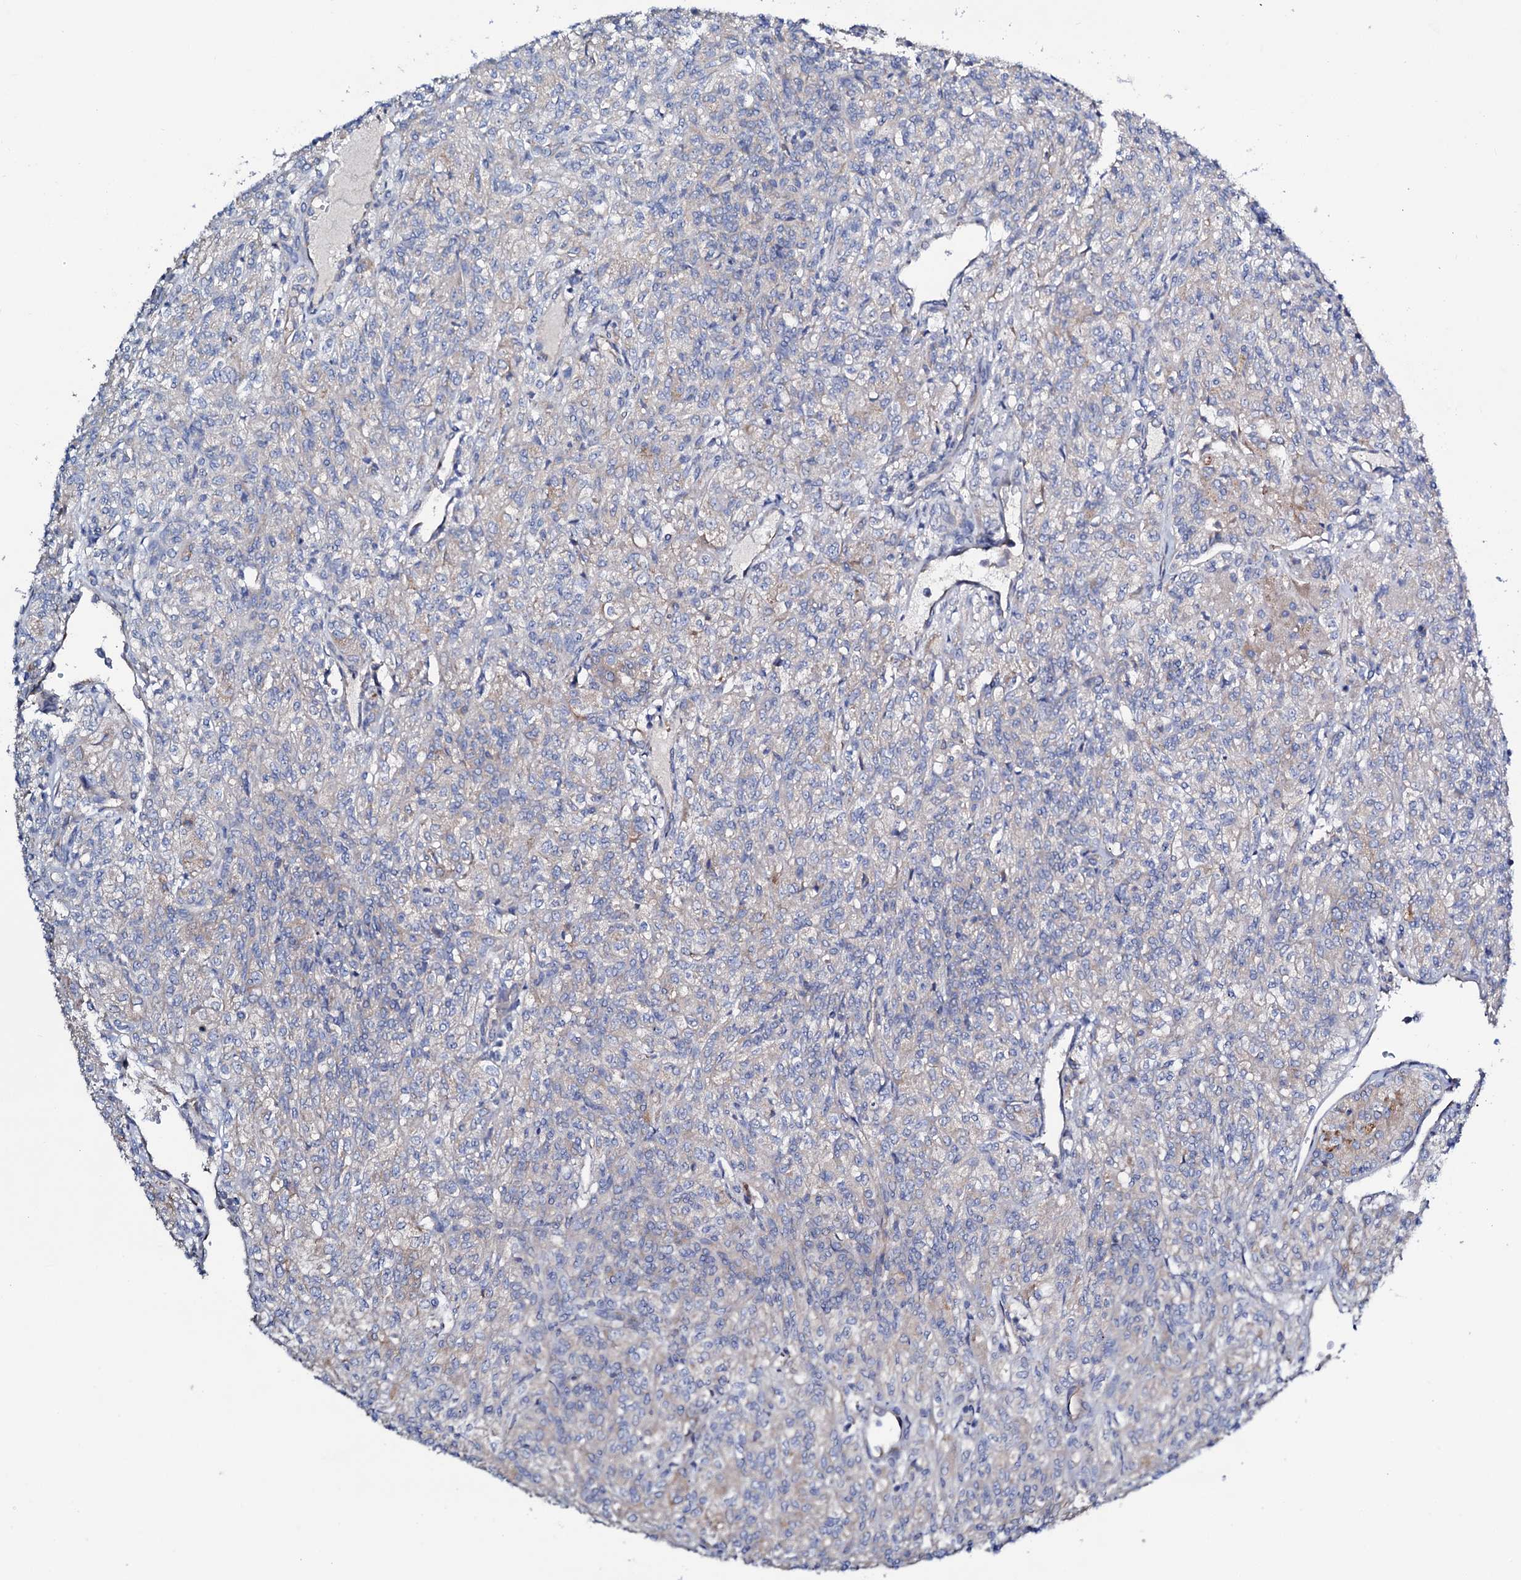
{"staining": {"intensity": "negative", "quantity": "none", "location": "none"}, "tissue": "renal cancer", "cell_type": "Tumor cells", "image_type": "cancer", "snomed": [{"axis": "morphology", "description": "Adenocarcinoma, NOS"}, {"axis": "topography", "description": "Kidney"}], "caption": "Protein analysis of renal adenocarcinoma exhibits no significant positivity in tumor cells.", "gene": "STARD13", "patient": {"sex": "male", "age": 77}}